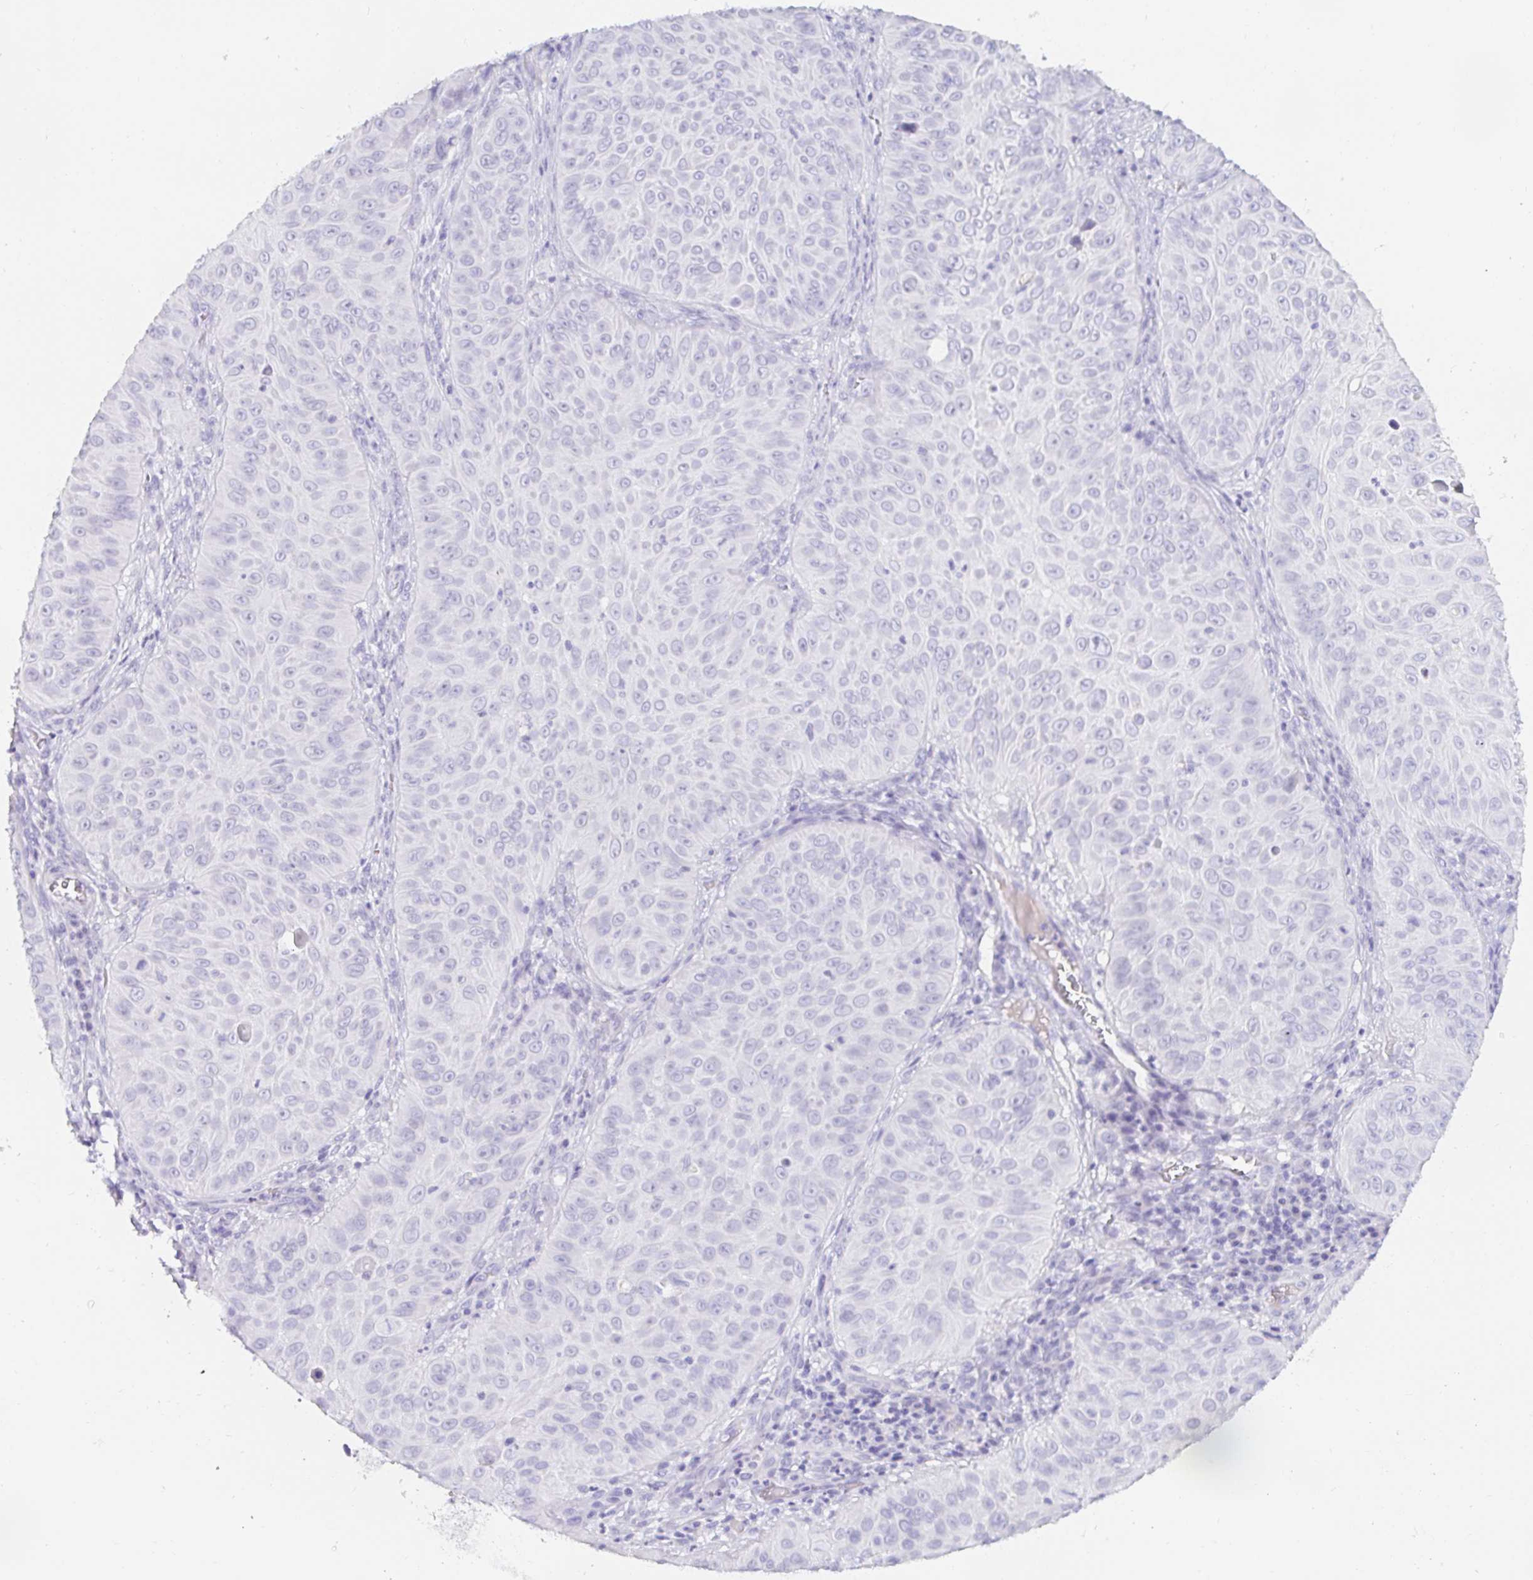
{"staining": {"intensity": "negative", "quantity": "none", "location": "none"}, "tissue": "skin cancer", "cell_type": "Tumor cells", "image_type": "cancer", "snomed": [{"axis": "morphology", "description": "Squamous cell carcinoma, NOS"}, {"axis": "topography", "description": "Skin"}], "caption": "High power microscopy micrograph of an immunohistochemistry (IHC) photomicrograph of skin cancer (squamous cell carcinoma), revealing no significant staining in tumor cells. (Stains: DAB (3,3'-diaminobenzidine) immunohistochemistry (IHC) with hematoxylin counter stain, Microscopy: brightfield microscopy at high magnification).", "gene": "TEX44", "patient": {"sex": "male", "age": 82}}